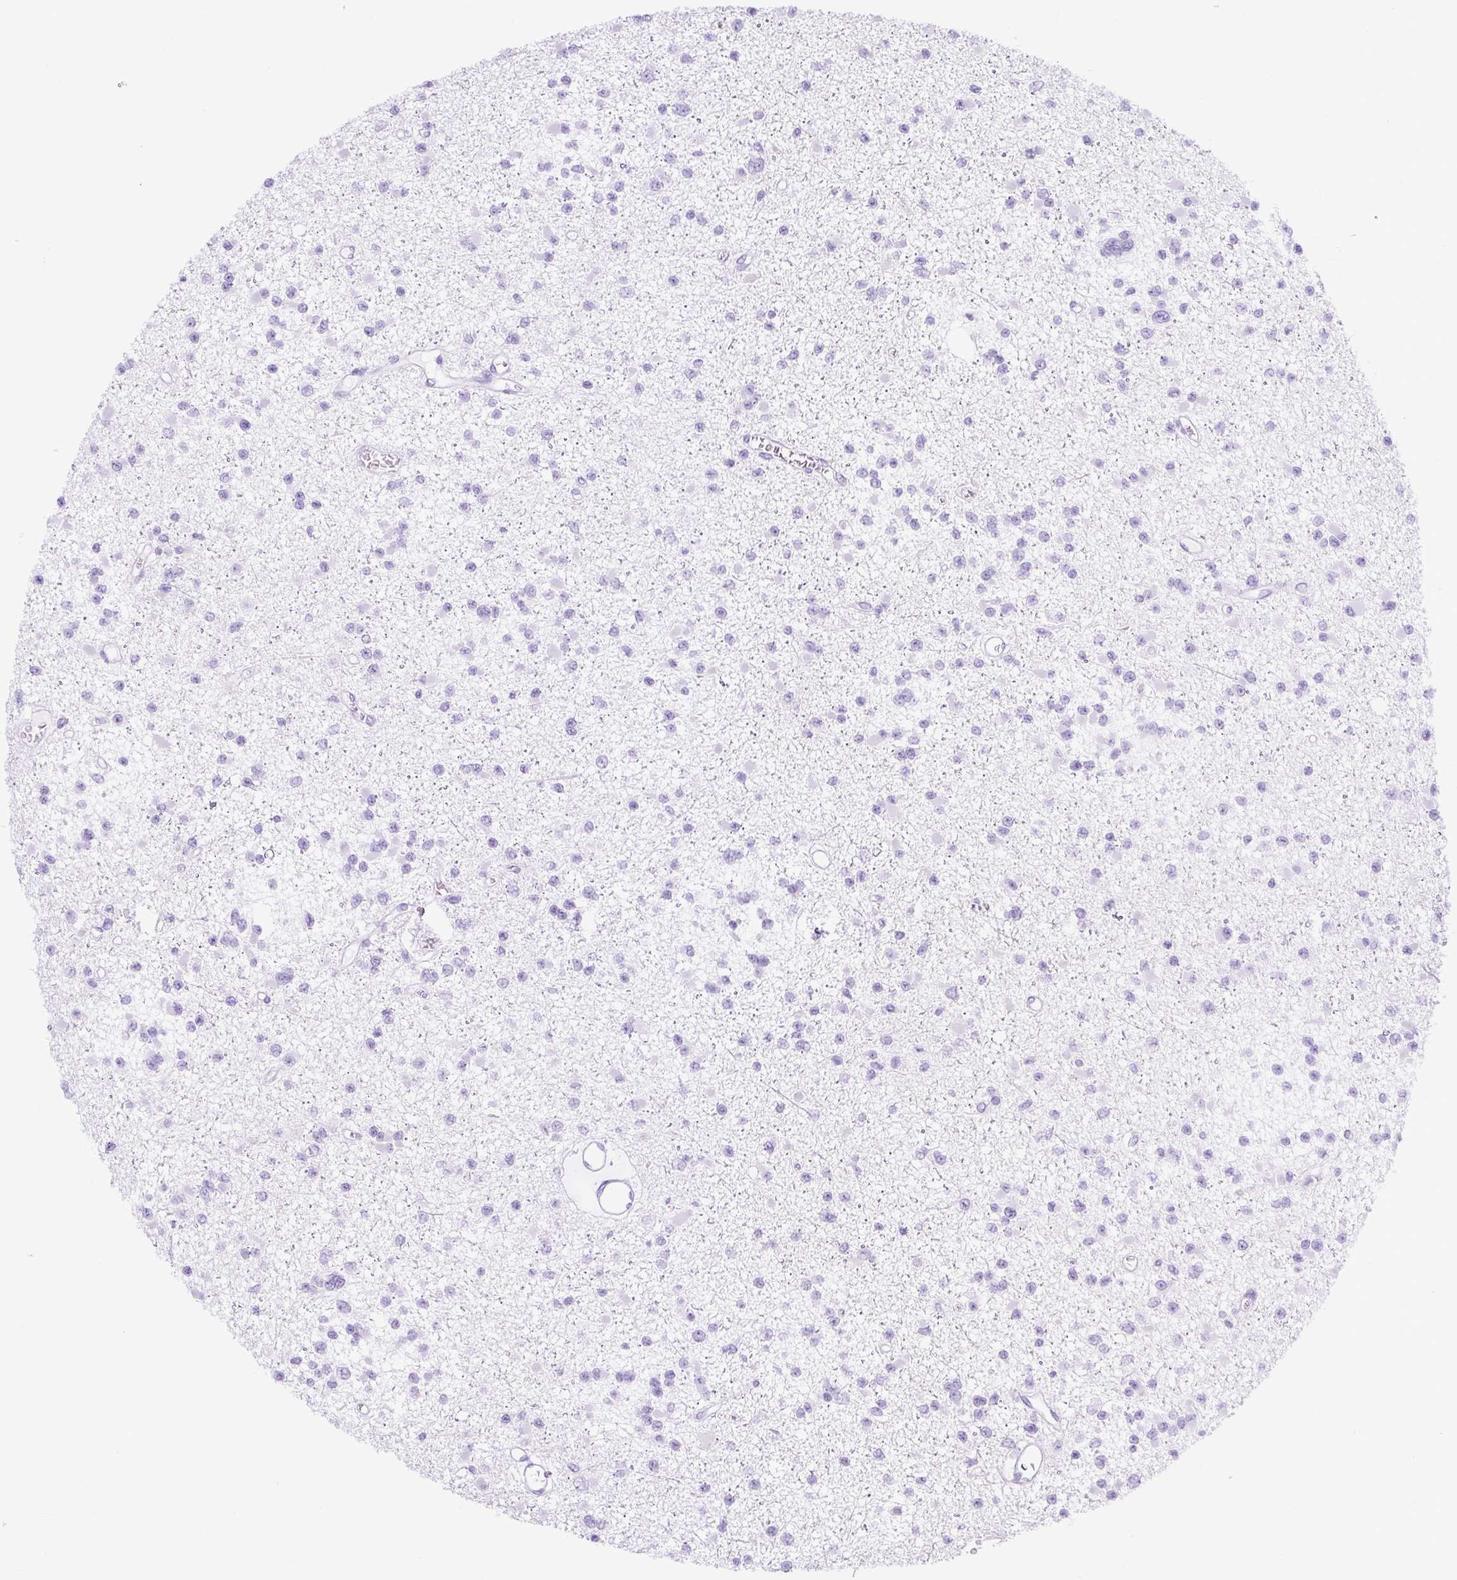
{"staining": {"intensity": "negative", "quantity": "none", "location": "none"}, "tissue": "glioma", "cell_type": "Tumor cells", "image_type": "cancer", "snomed": [{"axis": "morphology", "description": "Glioma, malignant, Low grade"}, {"axis": "topography", "description": "Brain"}], "caption": "Immunohistochemistry (IHC) of glioma demonstrates no positivity in tumor cells.", "gene": "RNF212B", "patient": {"sex": "female", "age": 22}}